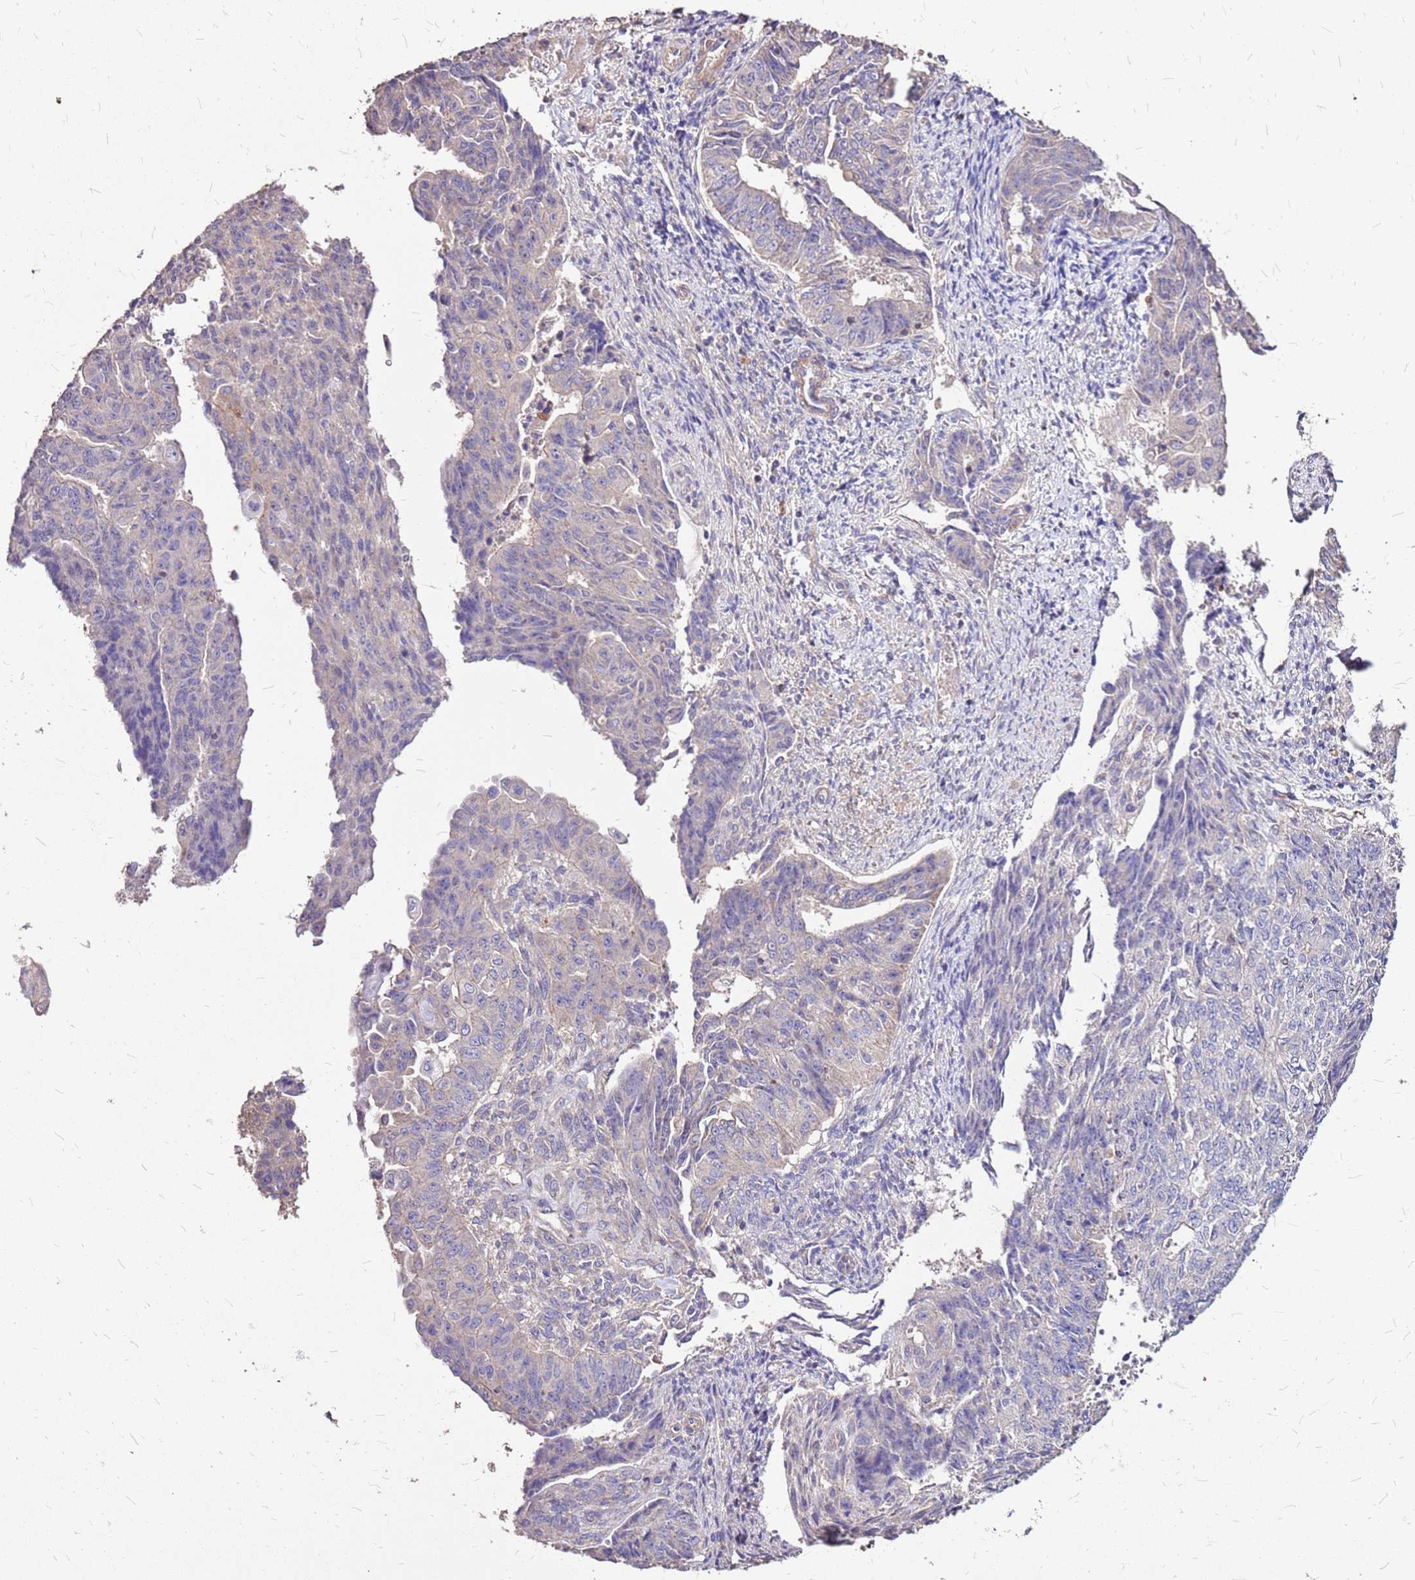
{"staining": {"intensity": "negative", "quantity": "none", "location": "none"}, "tissue": "endometrial cancer", "cell_type": "Tumor cells", "image_type": "cancer", "snomed": [{"axis": "morphology", "description": "Adenocarcinoma, NOS"}, {"axis": "topography", "description": "Endometrium"}], "caption": "Photomicrograph shows no significant protein positivity in tumor cells of endometrial adenocarcinoma.", "gene": "EXD3", "patient": {"sex": "female", "age": 32}}